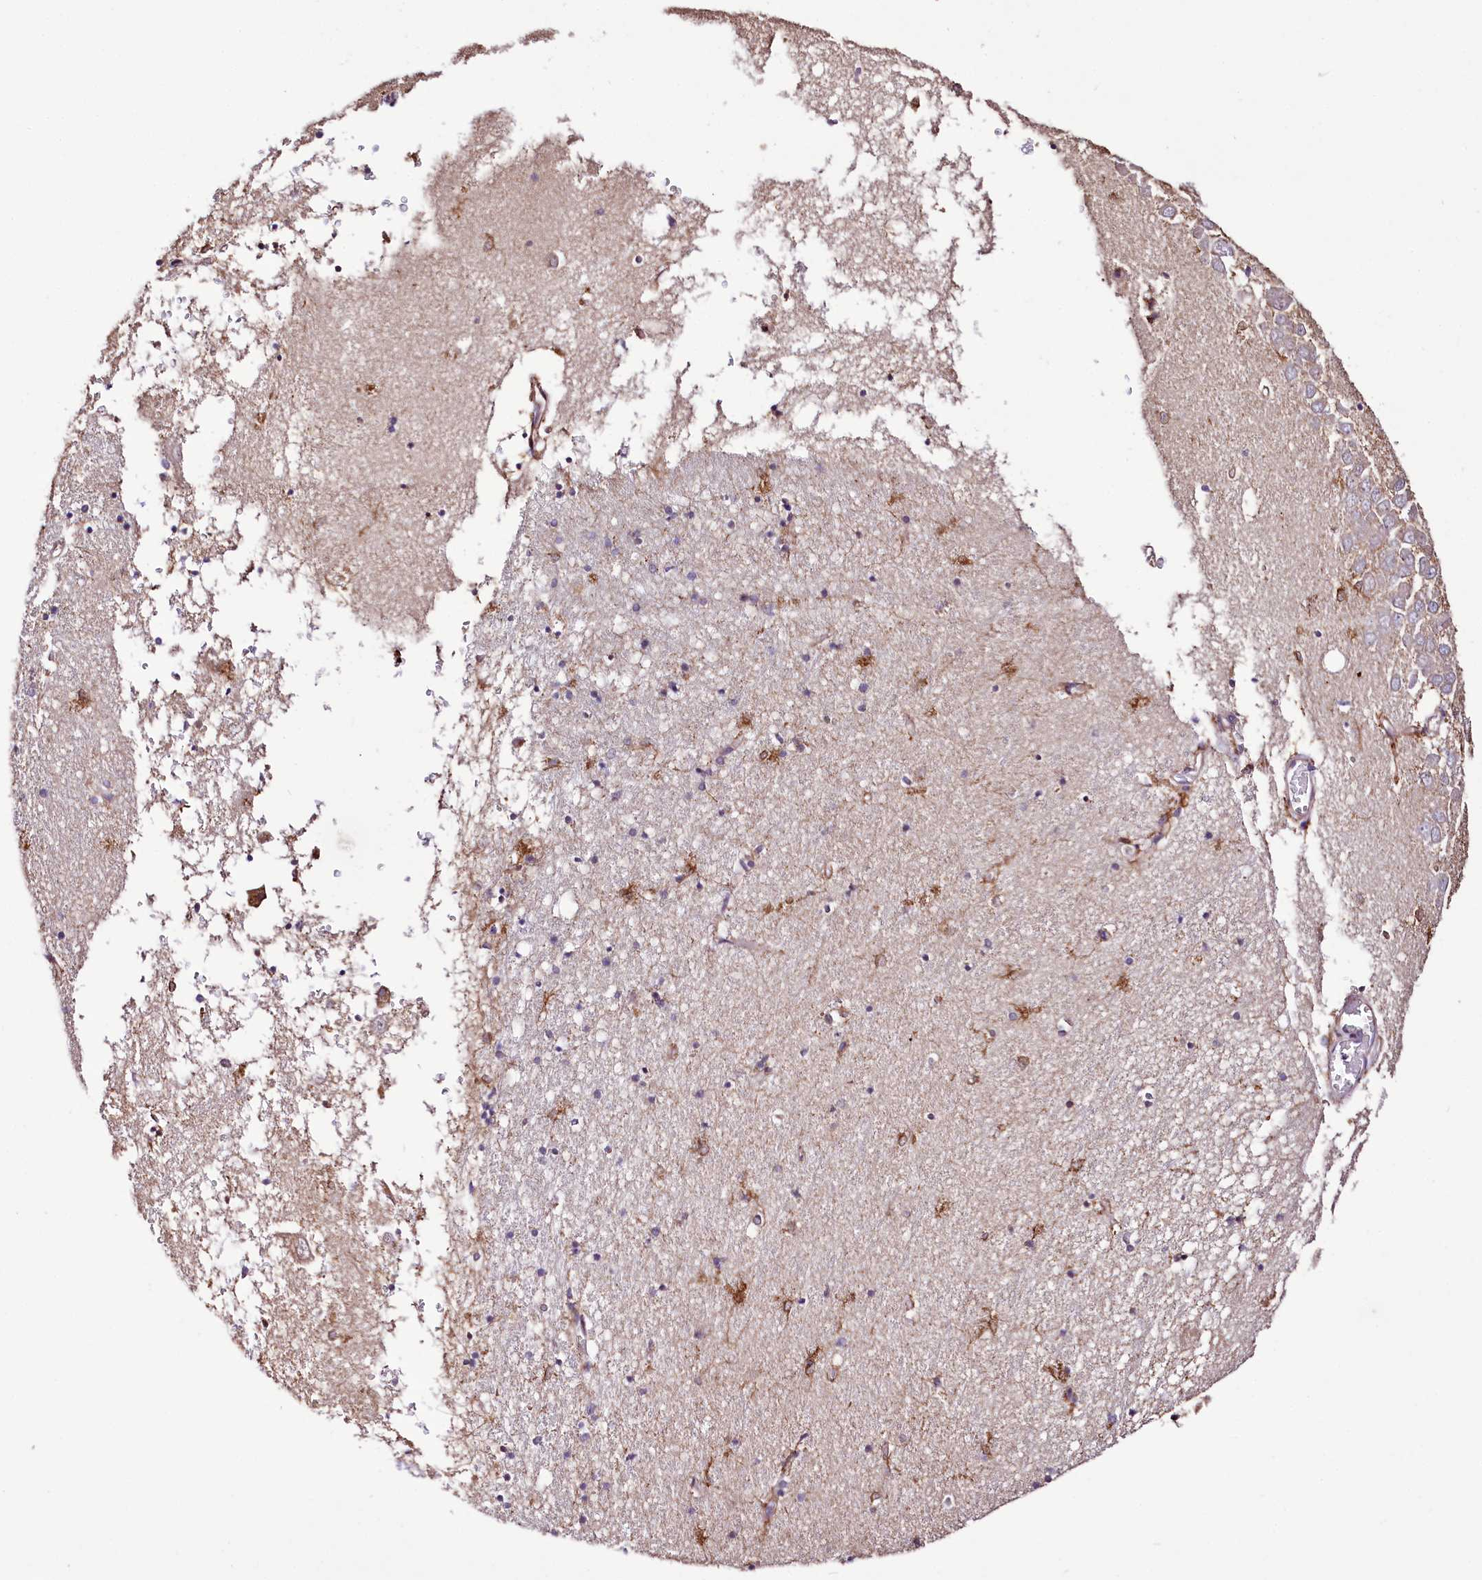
{"staining": {"intensity": "moderate", "quantity": "<25%", "location": "cytoplasmic/membranous,nuclear"}, "tissue": "hippocampus", "cell_type": "Glial cells", "image_type": "normal", "snomed": [{"axis": "morphology", "description": "Normal tissue, NOS"}, {"axis": "topography", "description": "Hippocampus"}], "caption": "Immunohistochemistry micrograph of unremarkable hippocampus stained for a protein (brown), which shows low levels of moderate cytoplasmic/membranous,nuclear expression in about <25% of glial cells.", "gene": "CUTC", "patient": {"sex": "male", "age": 70}}